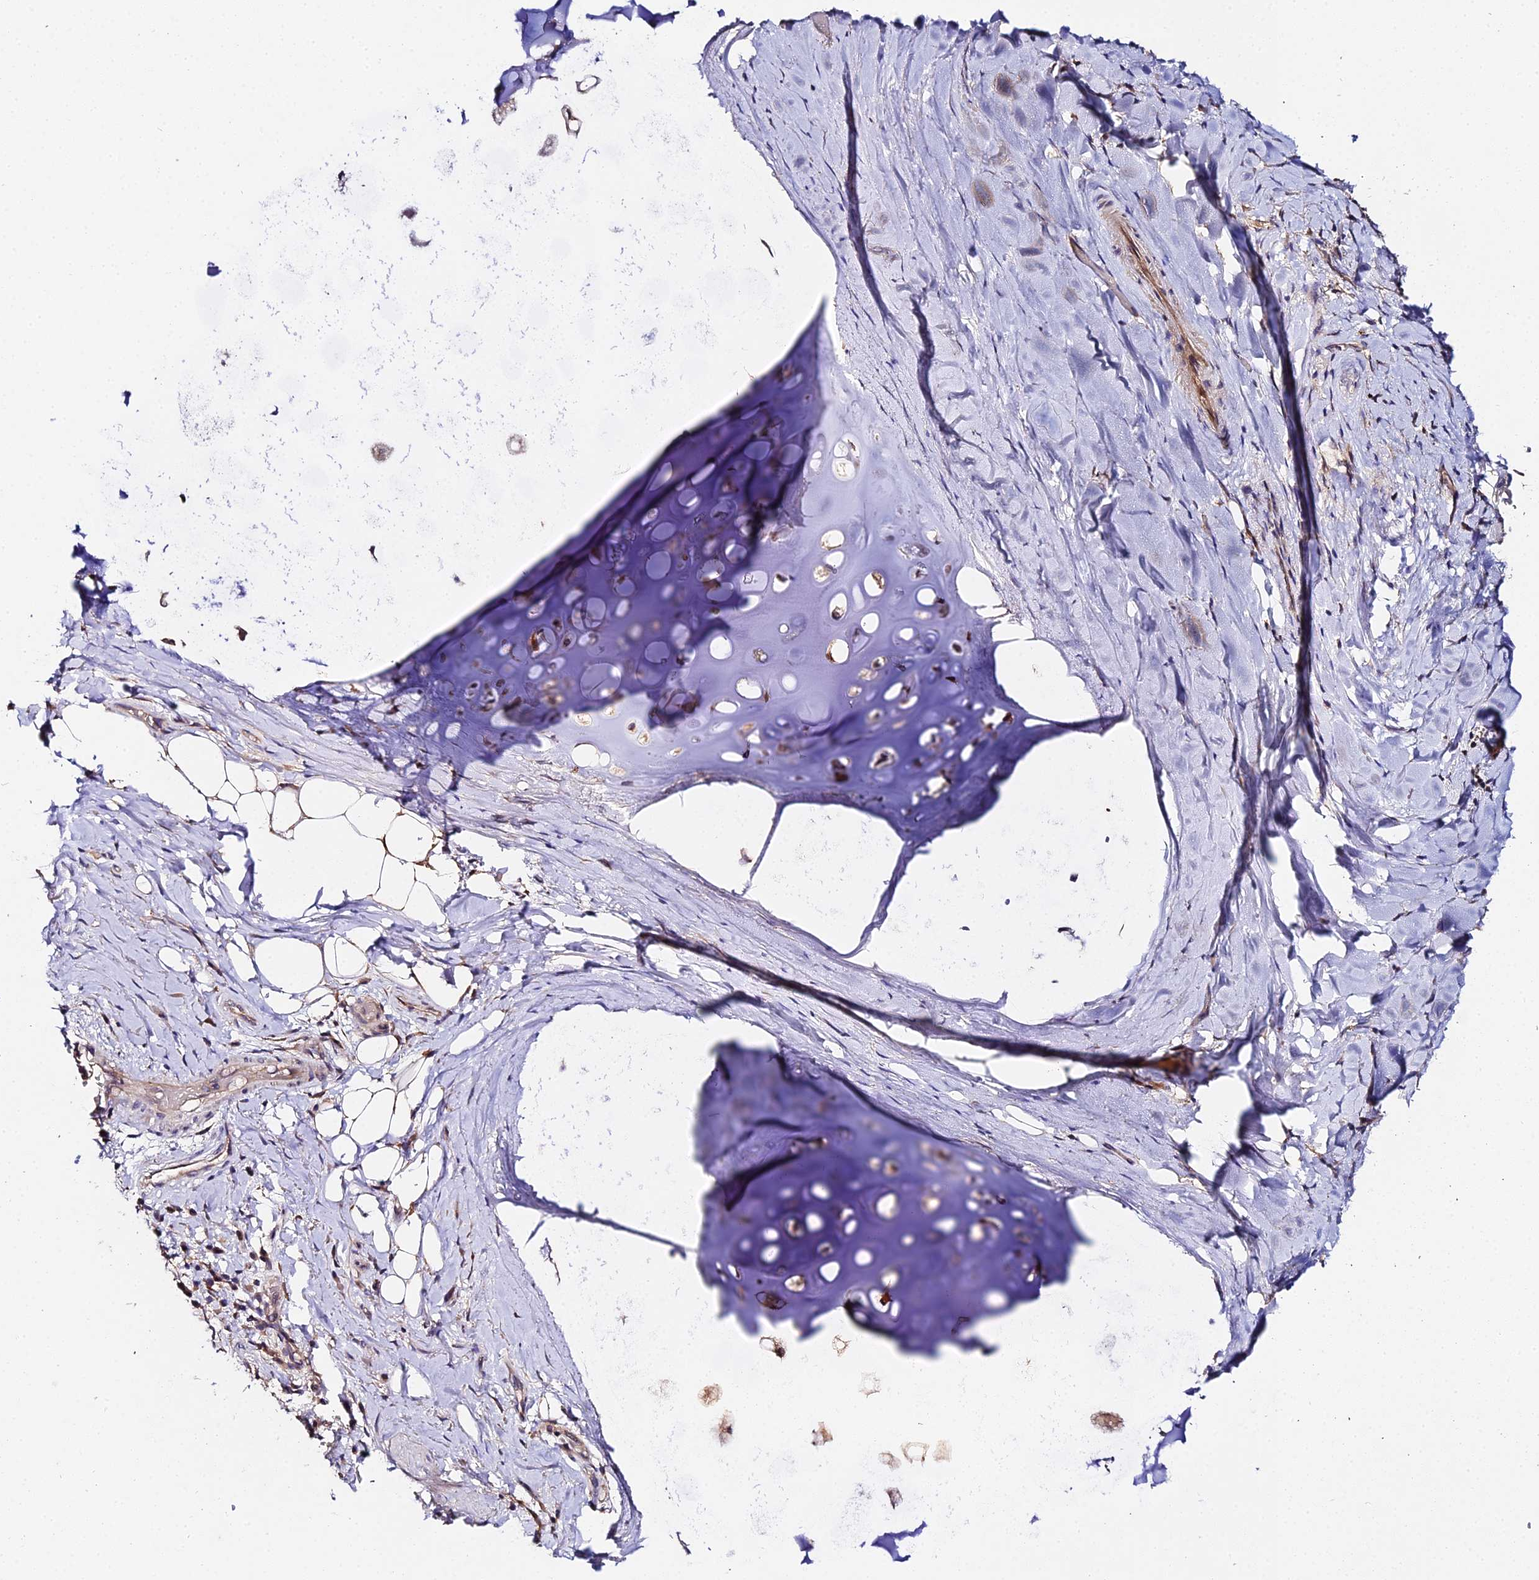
{"staining": {"intensity": "negative", "quantity": "none", "location": "none"}, "tissue": "adipose tissue", "cell_type": "Adipocytes", "image_type": "normal", "snomed": [{"axis": "morphology", "description": "Normal tissue, NOS"}, {"axis": "morphology", "description": "Squamous cell carcinoma, NOS"}, {"axis": "topography", "description": "Bronchus"}, {"axis": "topography", "description": "Lung"}], "caption": "IHC histopathology image of benign adipose tissue: human adipose tissue stained with DAB demonstrates no significant protein positivity in adipocytes. (DAB (3,3'-diaminobenzidine) IHC visualized using brightfield microscopy, high magnification).", "gene": "ZBED8", "patient": {"sex": "male", "age": 64}}